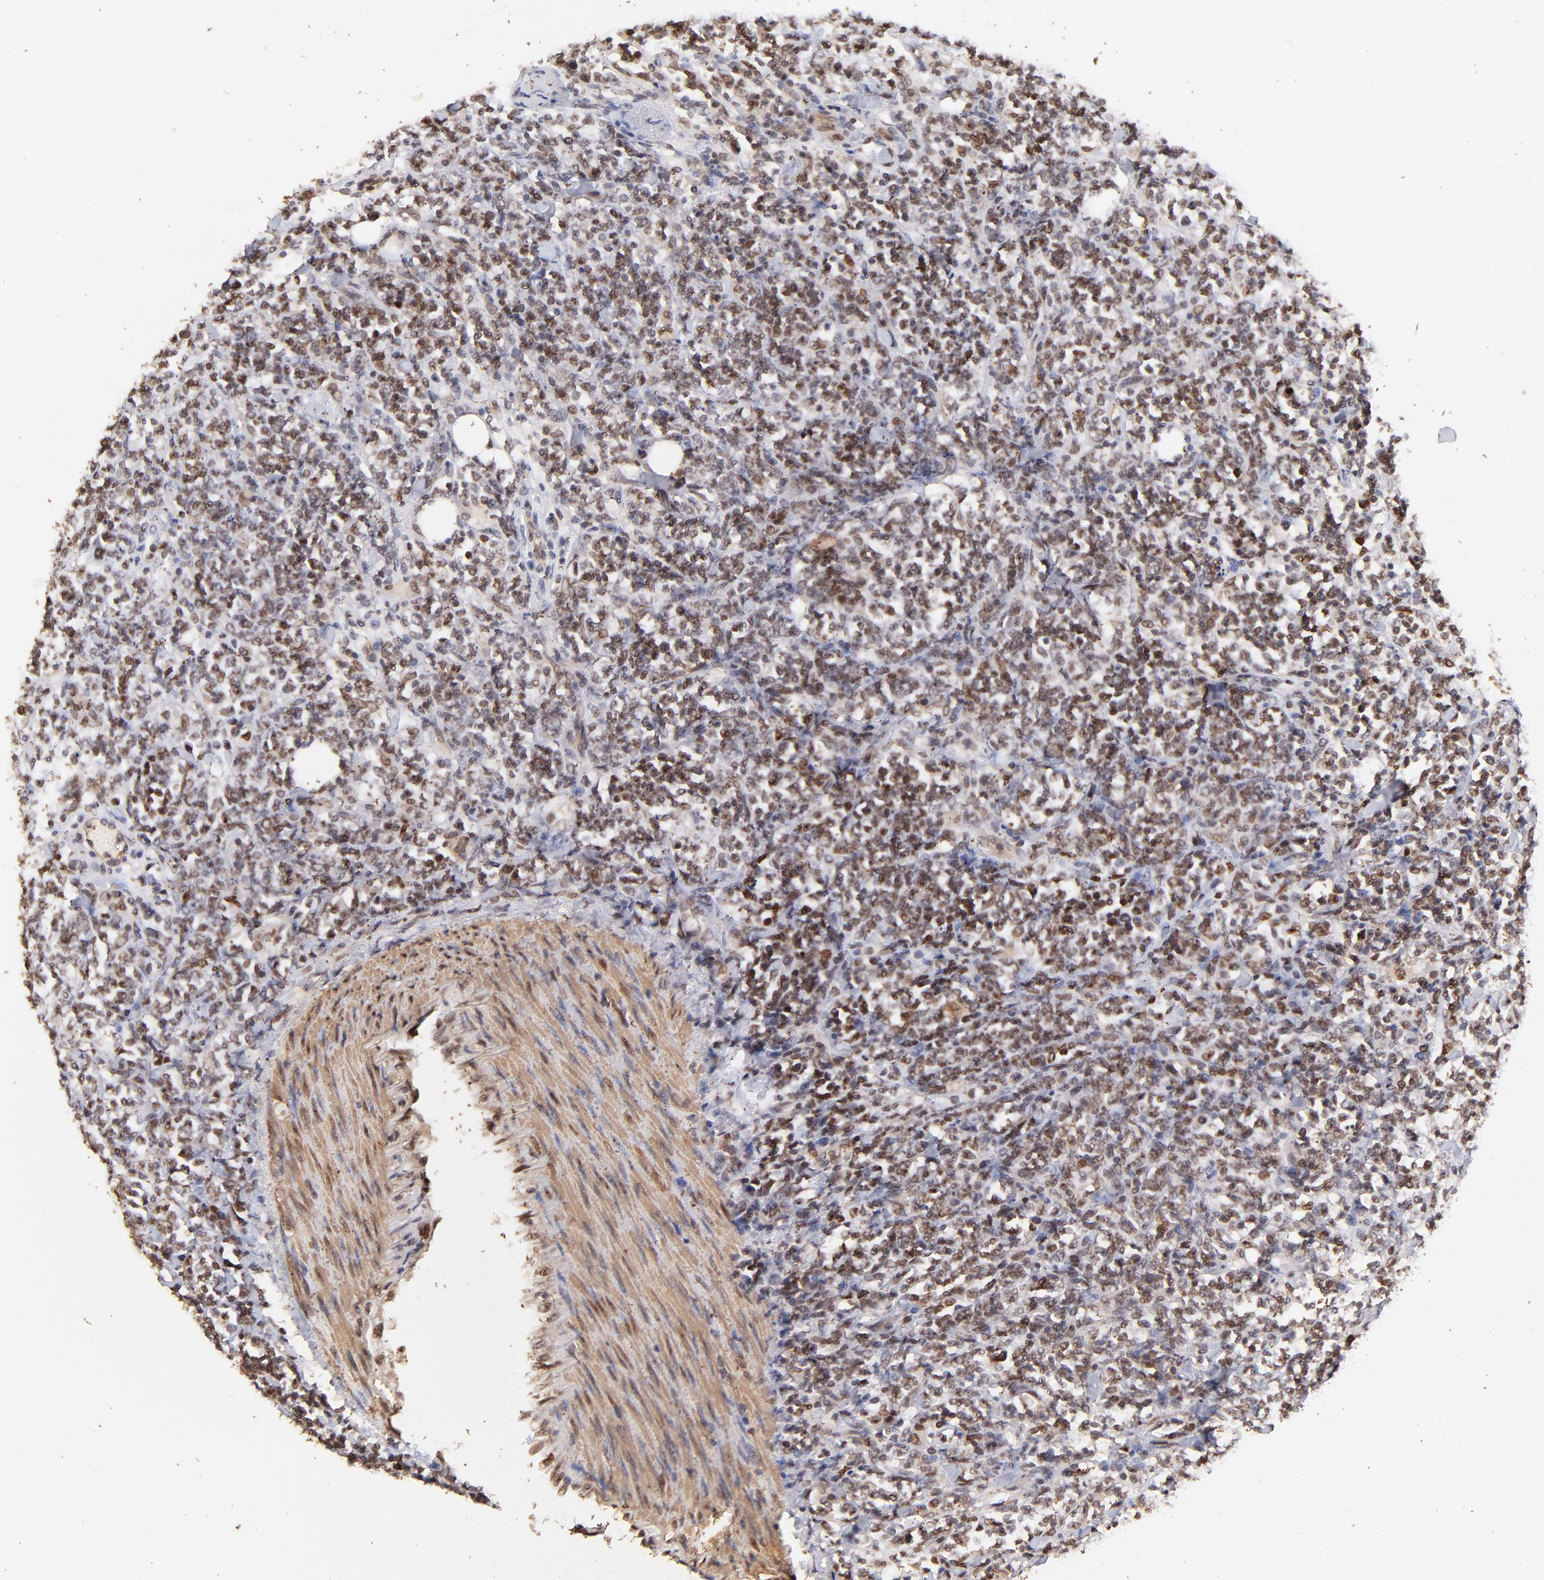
{"staining": {"intensity": "weak", "quantity": ">75%", "location": "nuclear"}, "tissue": "lymphoma", "cell_type": "Tumor cells", "image_type": "cancer", "snomed": [{"axis": "morphology", "description": "Malignant lymphoma, non-Hodgkin's type, High grade"}, {"axis": "topography", "description": "Soft tissue"}], "caption": "A micrograph showing weak nuclear expression in about >75% of tumor cells in lymphoma, as visualized by brown immunohistochemical staining.", "gene": "ZFP92", "patient": {"sex": "male", "age": 18}}